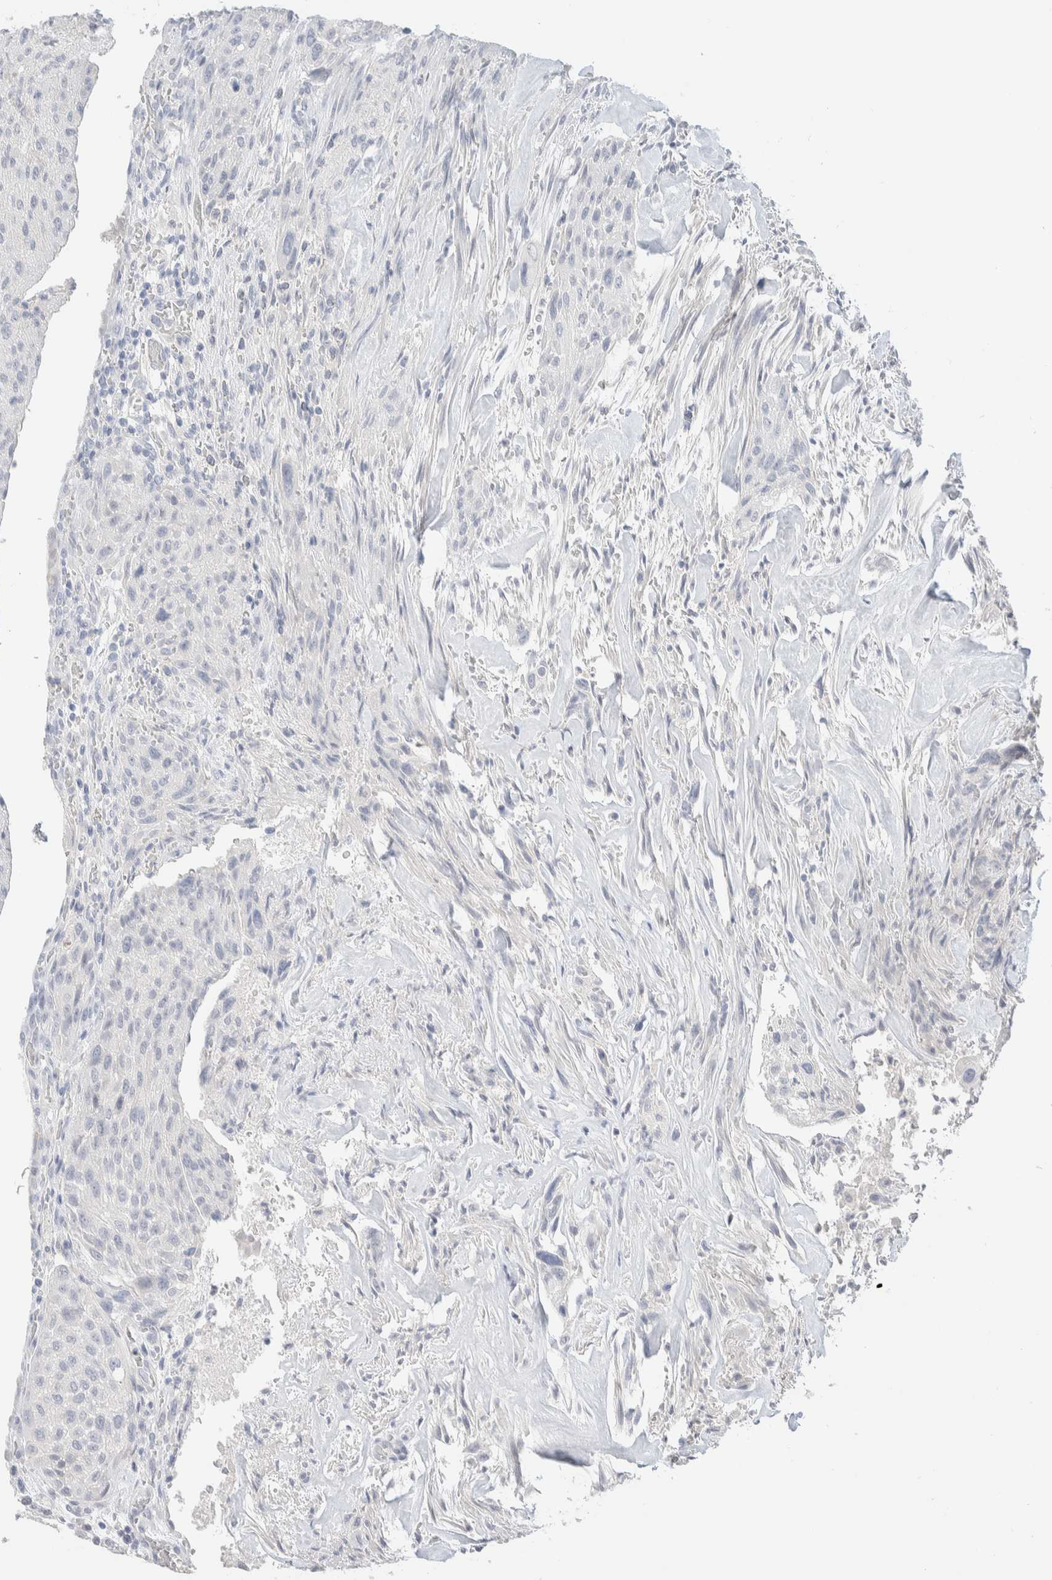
{"staining": {"intensity": "negative", "quantity": "none", "location": "none"}, "tissue": "urothelial cancer", "cell_type": "Tumor cells", "image_type": "cancer", "snomed": [{"axis": "morphology", "description": "Urothelial carcinoma, Low grade"}, {"axis": "morphology", "description": "Urothelial carcinoma, High grade"}, {"axis": "topography", "description": "Urinary bladder"}], "caption": "The histopathology image exhibits no significant expression in tumor cells of urothelial cancer.", "gene": "RIDA", "patient": {"sex": "male", "age": 35}}